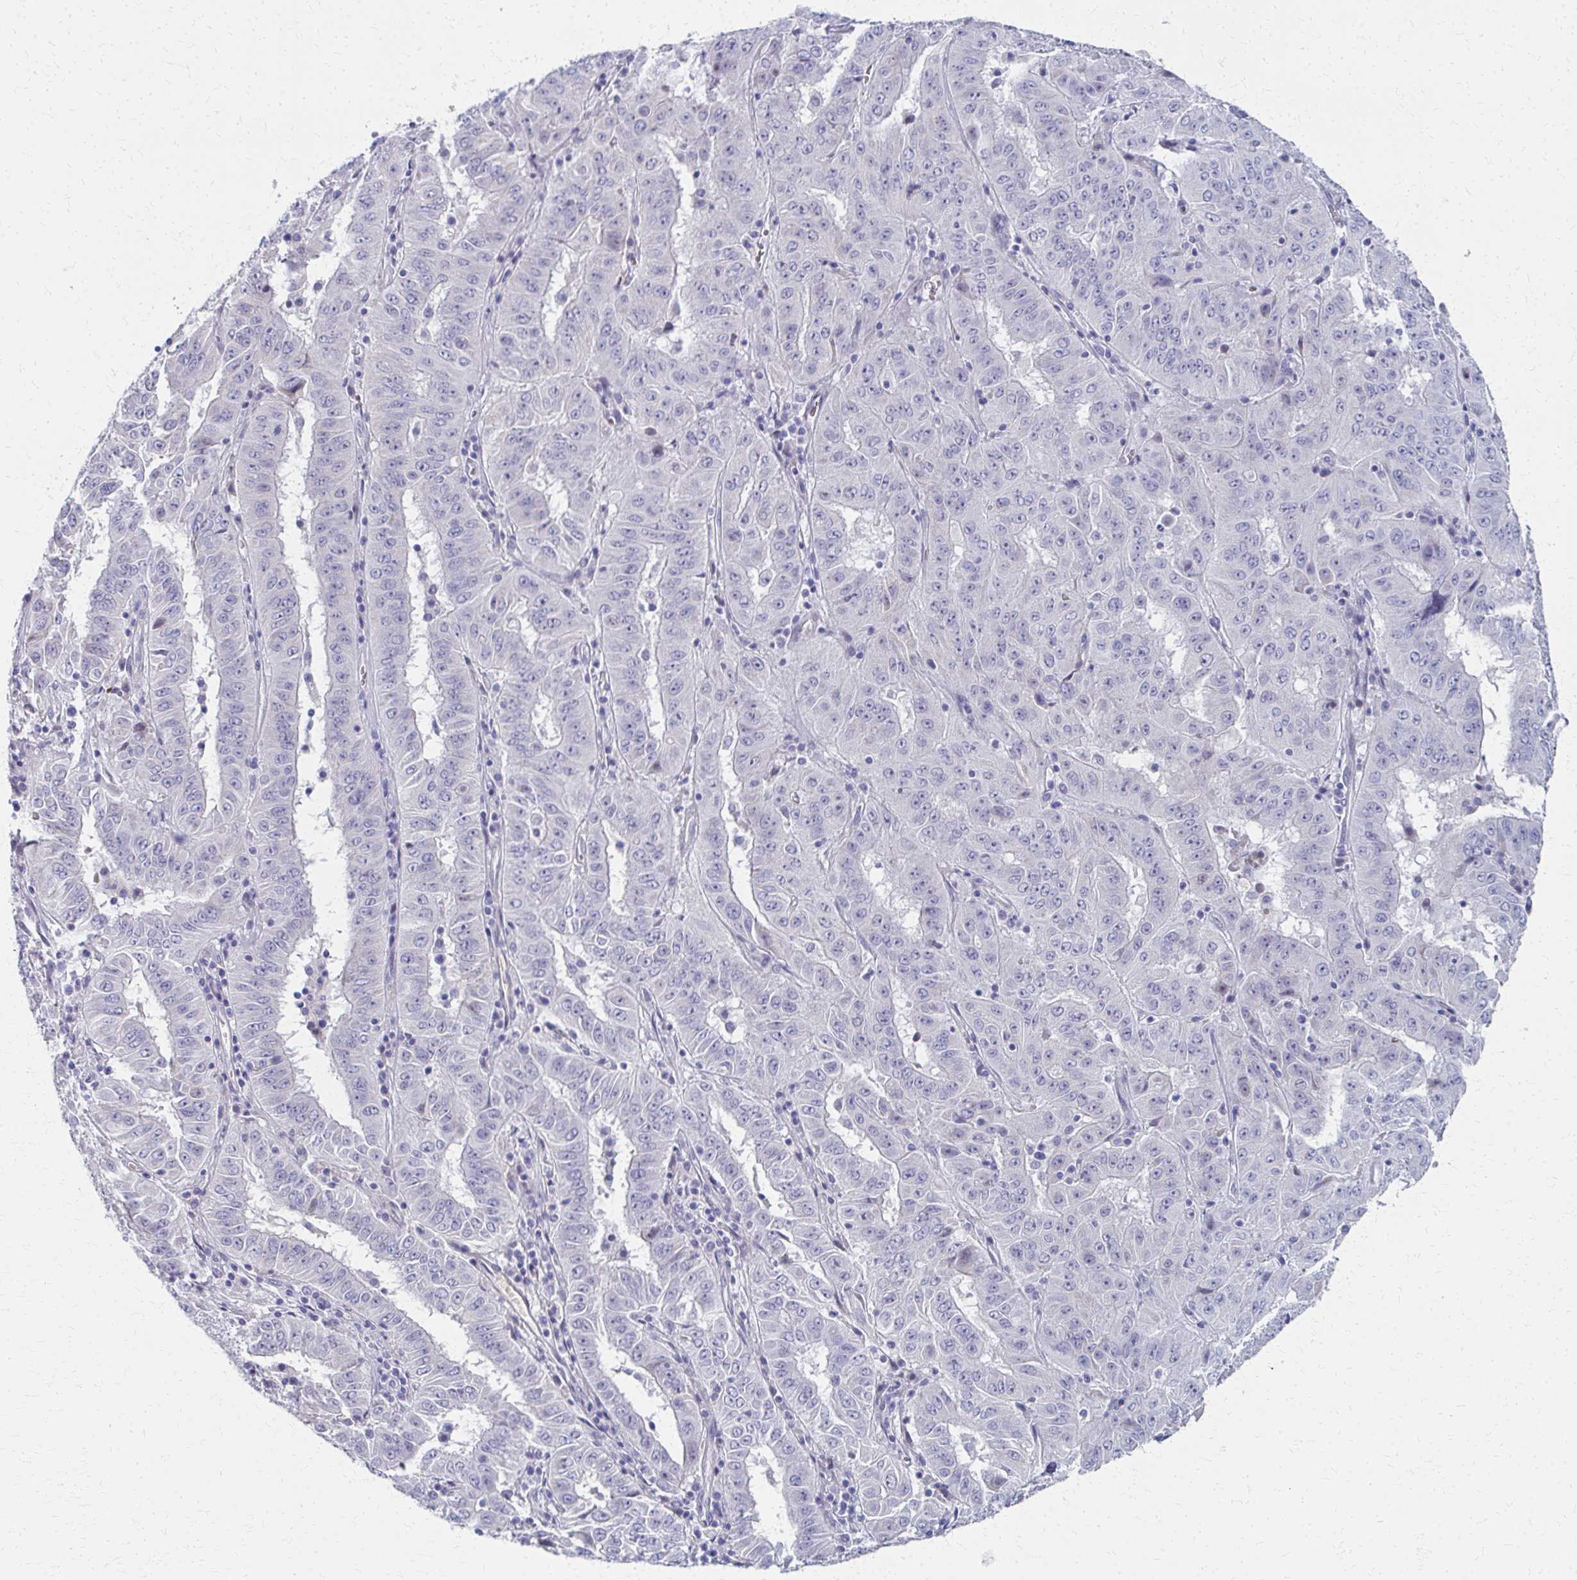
{"staining": {"intensity": "negative", "quantity": "none", "location": "none"}, "tissue": "pancreatic cancer", "cell_type": "Tumor cells", "image_type": "cancer", "snomed": [{"axis": "morphology", "description": "Adenocarcinoma, NOS"}, {"axis": "topography", "description": "Pancreas"}], "caption": "Immunohistochemistry micrograph of adenocarcinoma (pancreatic) stained for a protein (brown), which displays no positivity in tumor cells.", "gene": "MS4A2", "patient": {"sex": "male", "age": 63}}